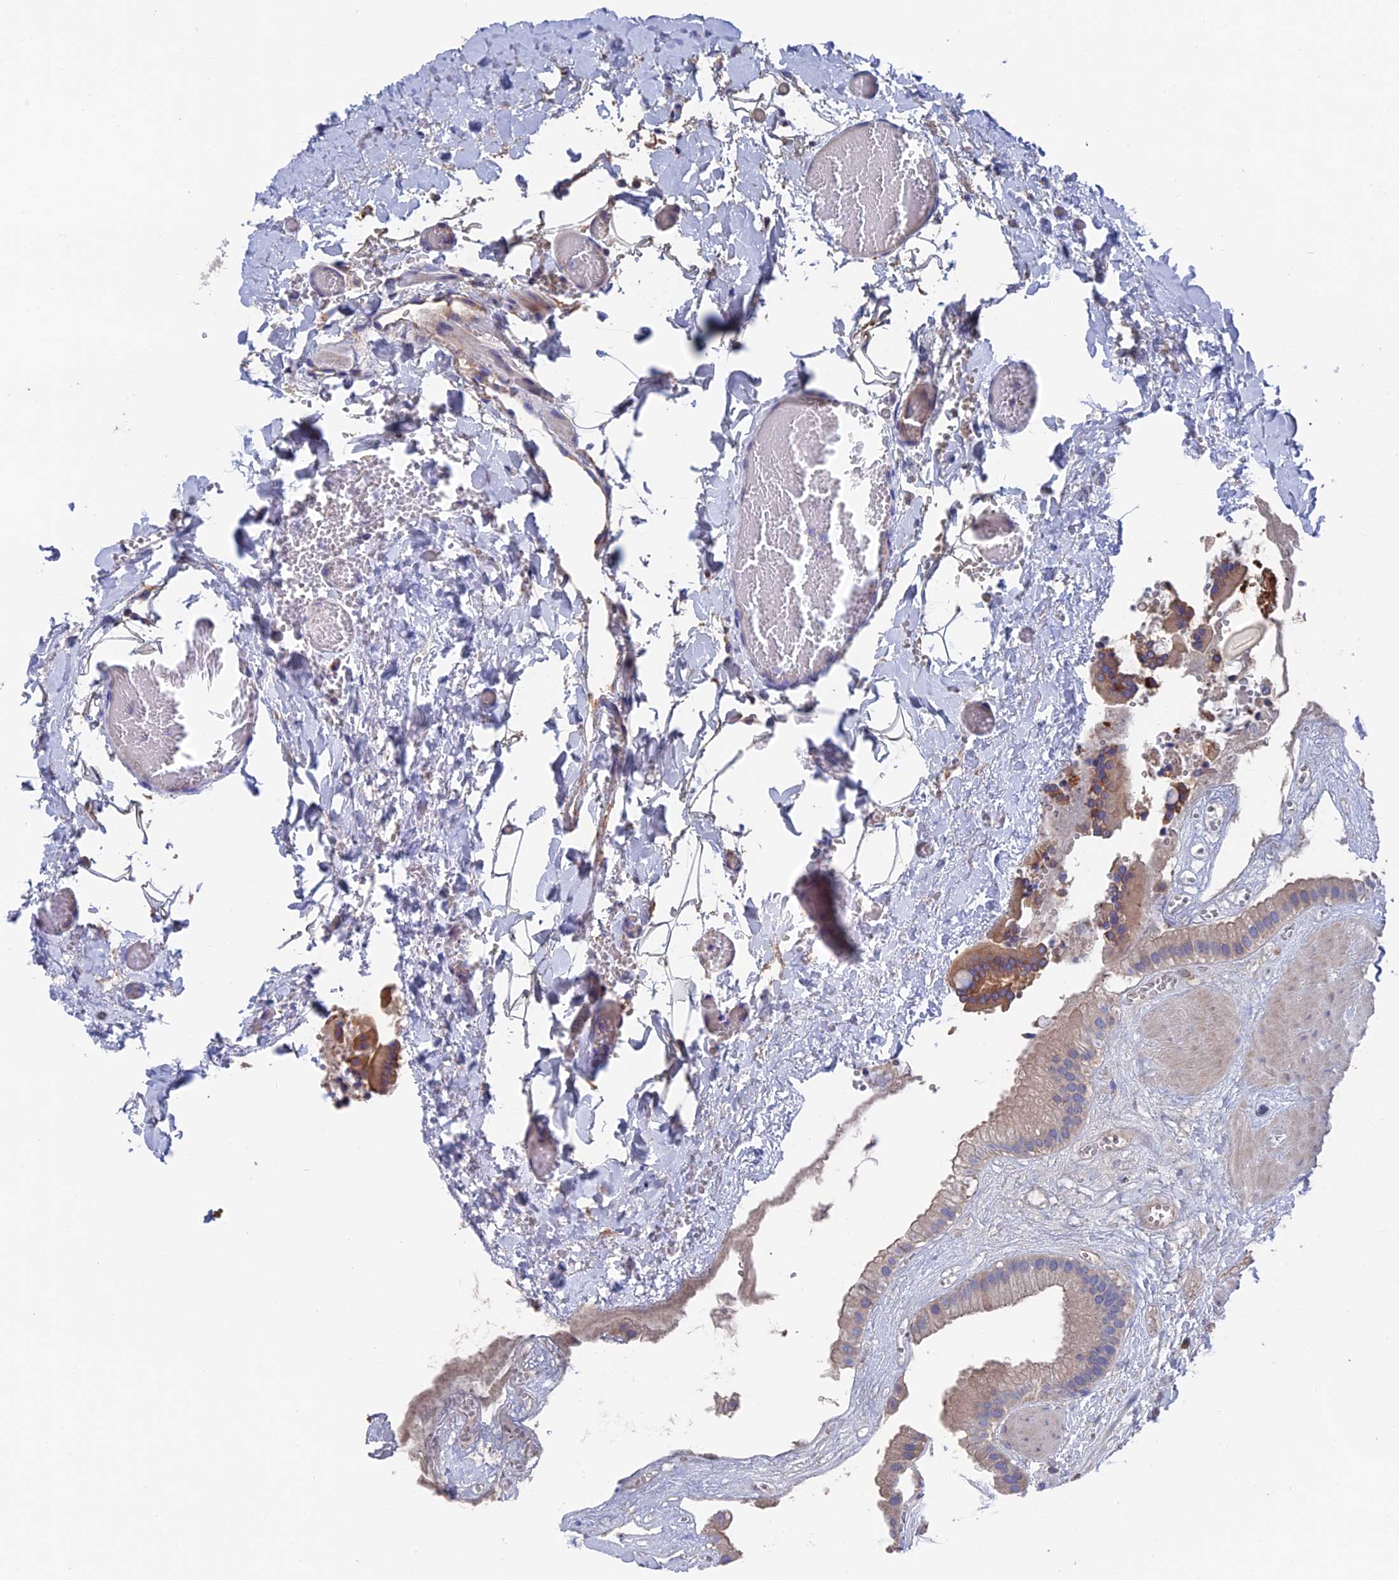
{"staining": {"intensity": "moderate", "quantity": "25%-75%", "location": "cytoplasmic/membranous"}, "tissue": "gallbladder", "cell_type": "Glandular cells", "image_type": "normal", "snomed": [{"axis": "morphology", "description": "Normal tissue, NOS"}, {"axis": "topography", "description": "Gallbladder"}], "caption": "Normal gallbladder was stained to show a protein in brown. There is medium levels of moderate cytoplasmic/membranous expression in approximately 25%-75% of glandular cells.", "gene": "HPF1", "patient": {"sex": "male", "age": 55}}